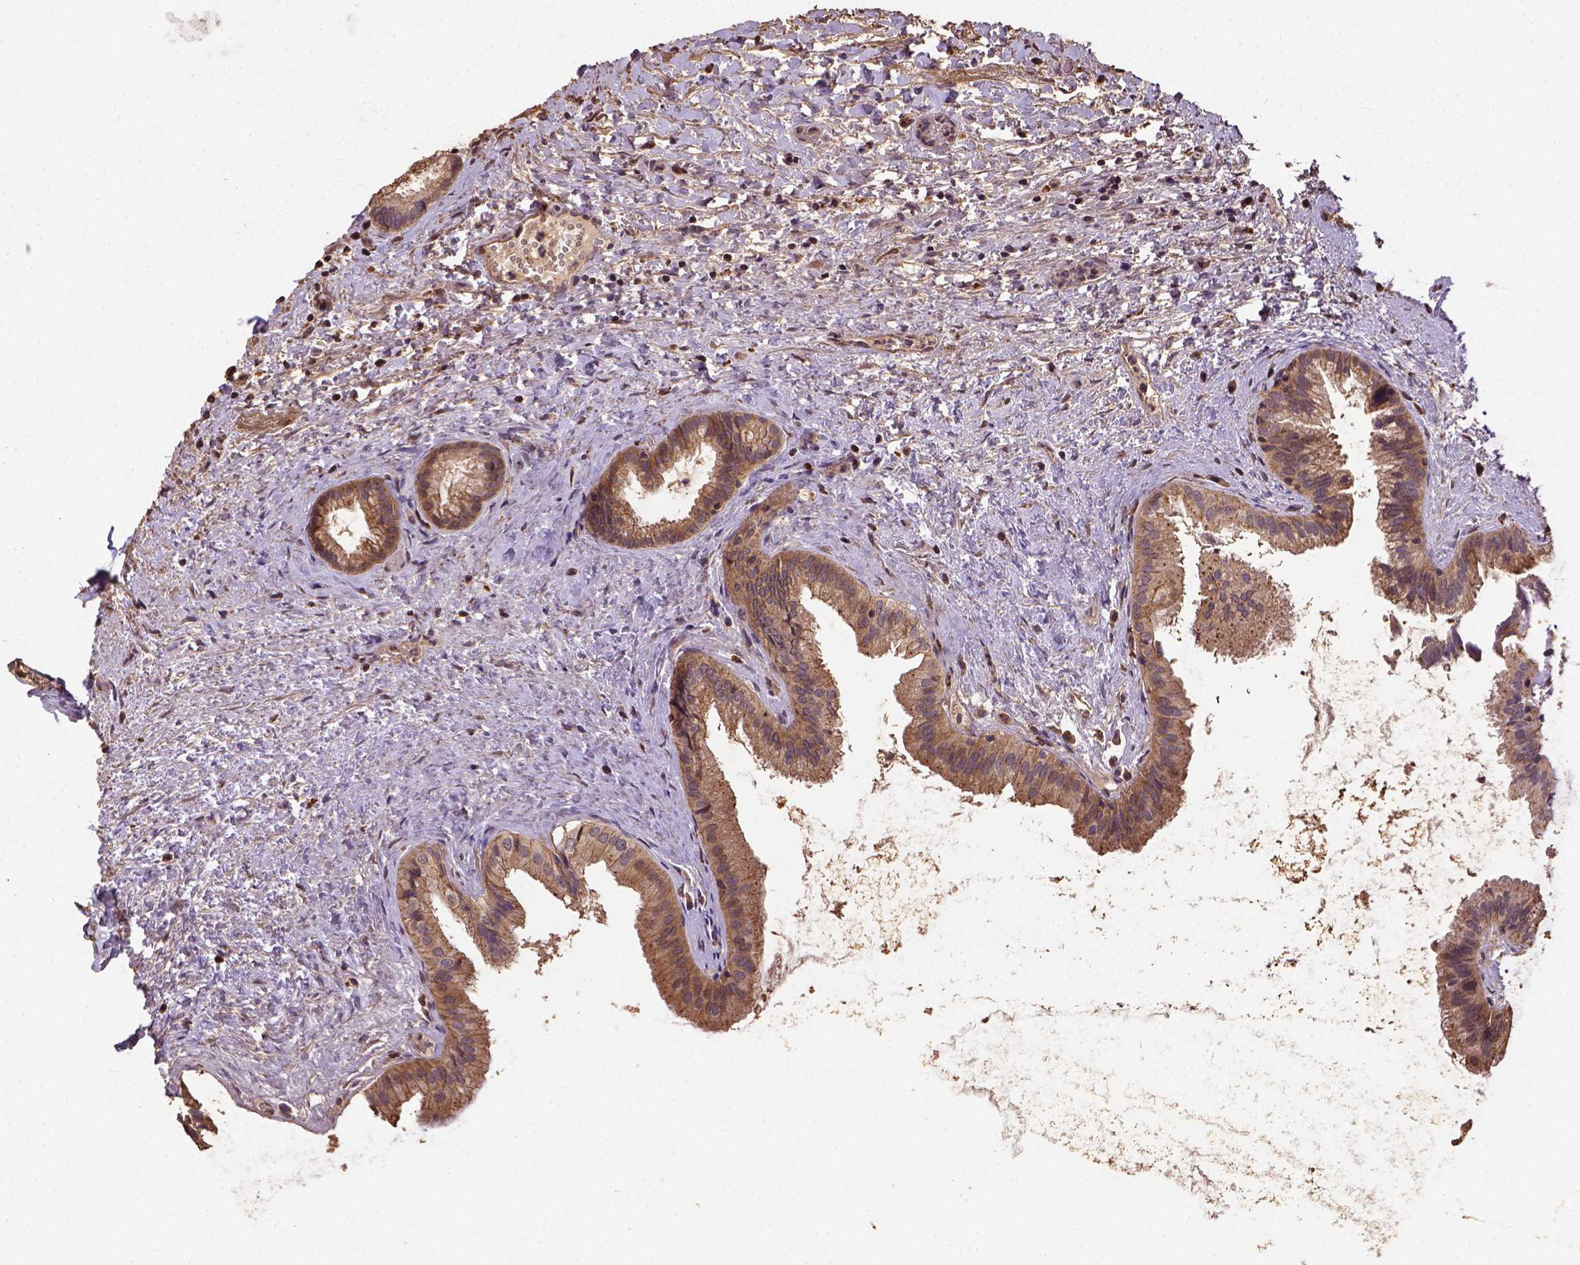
{"staining": {"intensity": "moderate", "quantity": ">75%", "location": "cytoplasmic/membranous"}, "tissue": "gallbladder", "cell_type": "Glandular cells", "image_type": "normal", "snomed": [{"axis": "morphology", "description": "Normal tissue, NOS"}, {"axis": "topography", "description": "Gallbladder"}], "caption": "Glandular cells show medium levels of moderate cytoplasmic/membranous expression in about >75% of cells in benign gallbladder. Nuclei are stained in blue.", "gene": "ATP1B3", "patient": {"sex": "male", "age": 70}}